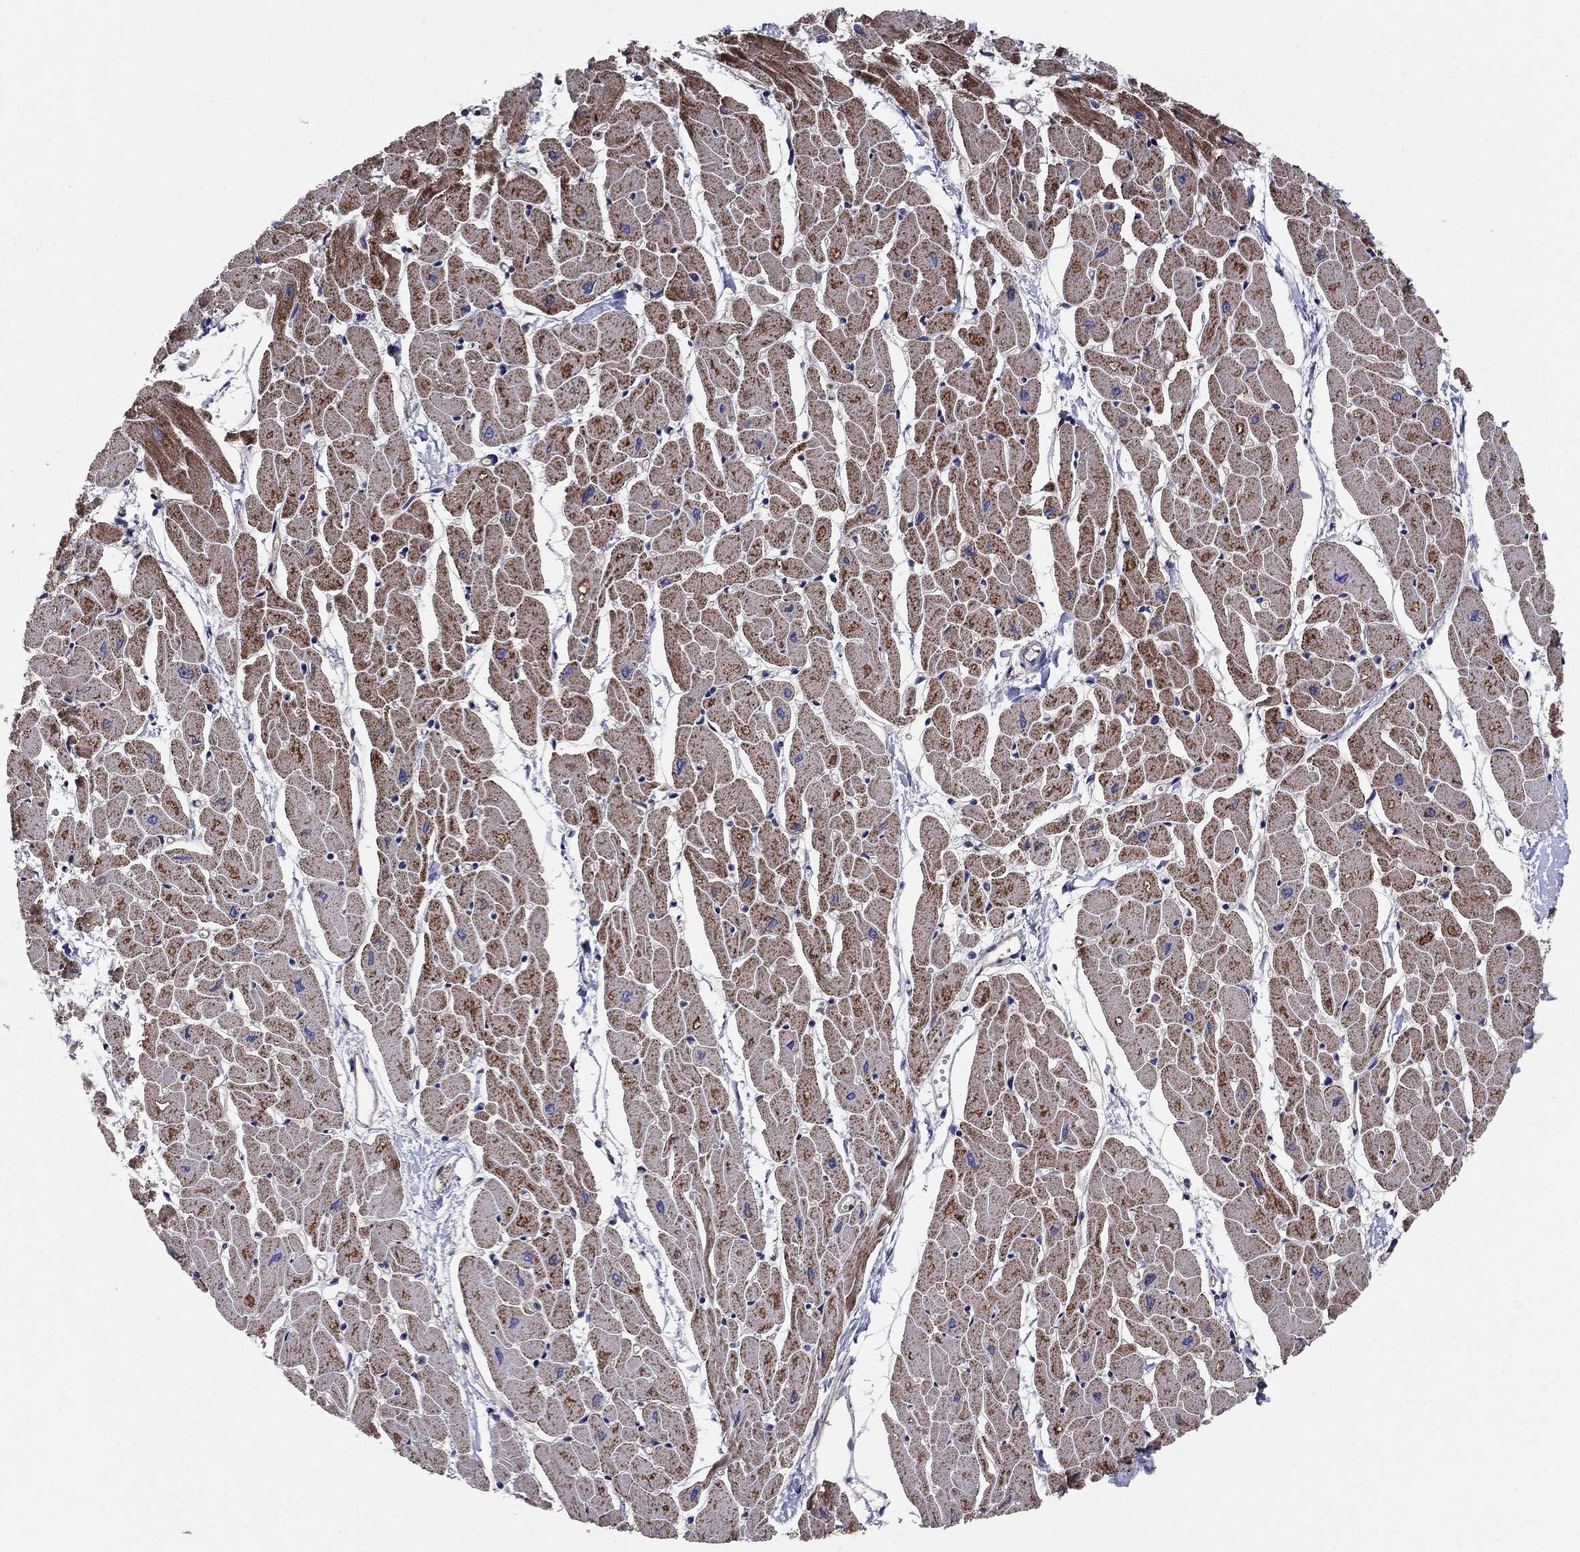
{"staining": {"intensity": "strong", "quantity": ">75%", "location": "cytoplasmic/membranous"}, "tissue": "heart muscle", "cell_type": "Cardiomyocytes", "image_type": "normal", "snomed": [{"axis": "morphology", "description": "Normal tissue, NOS"}, {"axis": "topography", "description": "Heart"}], "caption": "The micrograph shows immunohistochemical staining of benign heart muscle. There is strong cytoplasmic/membranous expression is present in approximately >75% of cardiomyocytes.", "gene": "EMP2", "patient": {"sex": "male", "age": 57}}